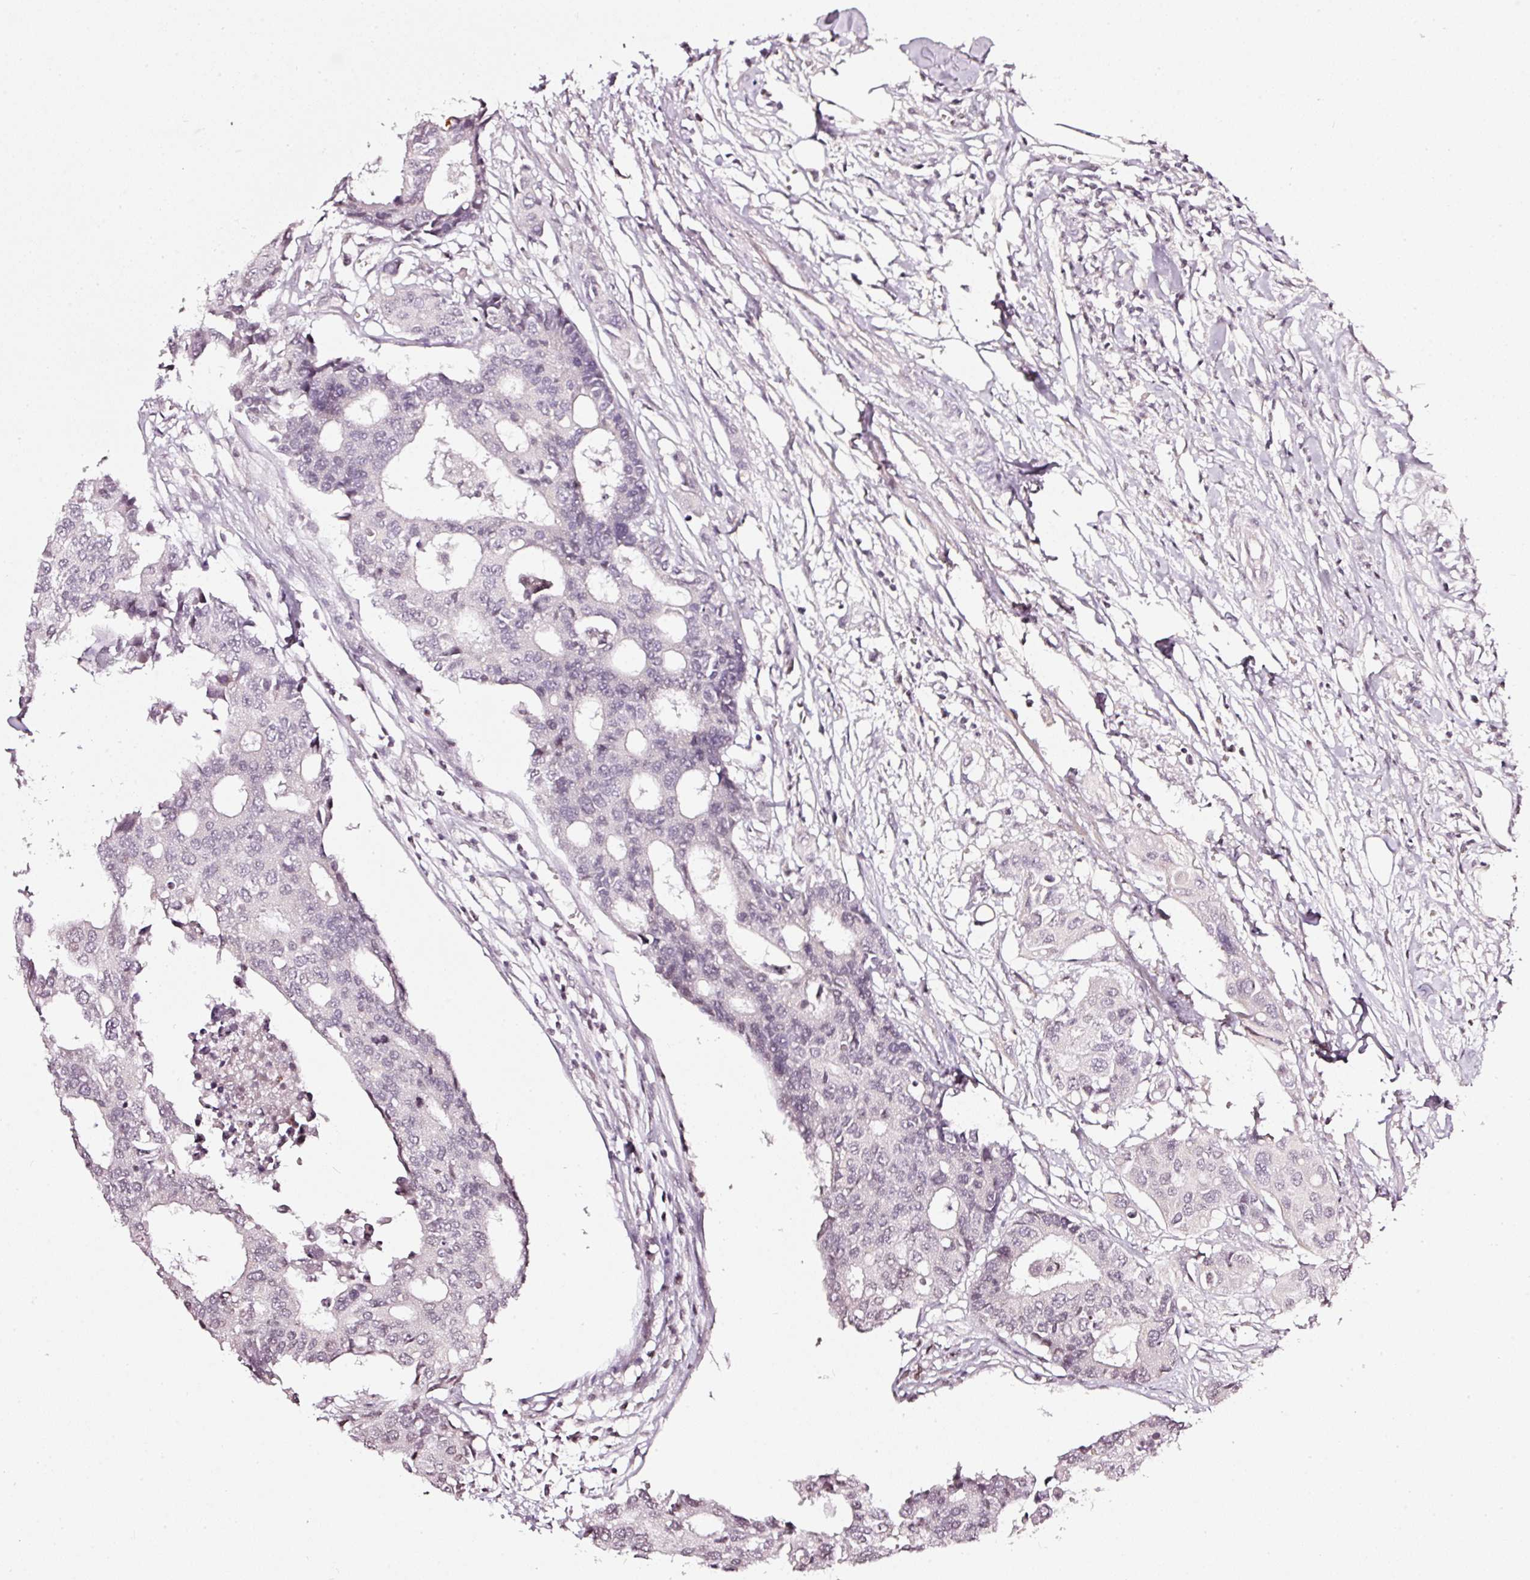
{"staining": {"intensity": "negative", "quantity": "none", "location": "none"}, "tissue": "colorectal cancer", "cell_type": "Tumor cells", "image_type": "cancer", "snomed": [{"axis": "morphology", "description": "Adenocarcinoma, NOS"}, {"axis": "topography", "description": "Colon"}], "caption": "A histopathology image of colorectal adenocarcinoma stained for a protein exhibits no brown staining in tumor cells. (DAB IHC with hematoxylin counter stain).", "gene": "NRDE2", "patient": {"sex": "male", "age": 77}}